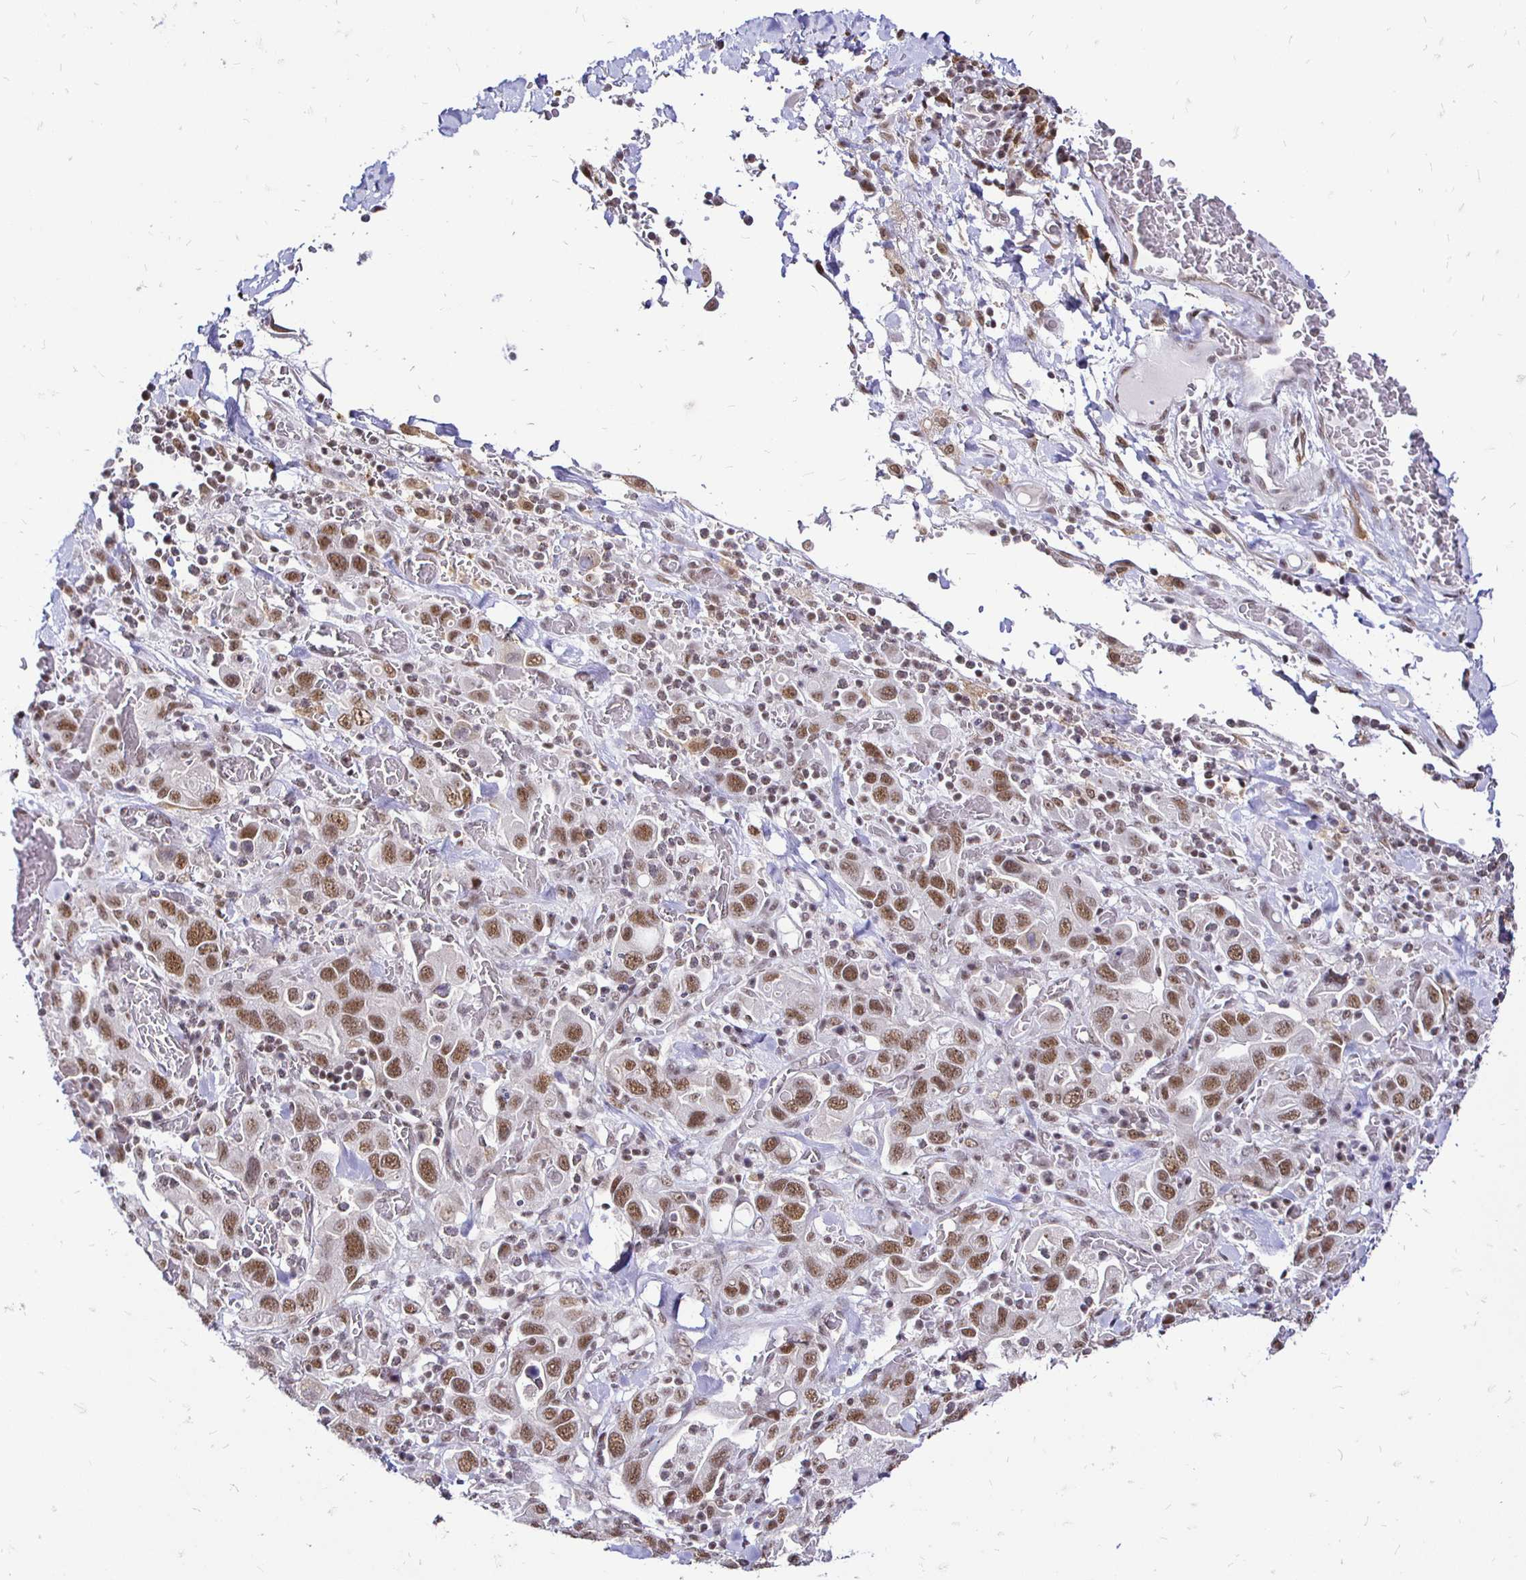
{"staining": {"intensity": "moderate", "quantity": ">75%", "location": "nuclear"}, "tissue": "stomach cancer", "cell_type": "Tumor cells", "image_type": "cancer", "snomed": [{"axis": "morphology", "description": "Adenocarcinoma, NOS"}, {"axis": "topography", "description": "Stomach, upper"}, {"axis": "topography", "description": "Stomach"}], "caption": "This micrograph demonstrates stomach cancer stained with immunohistochemistry (IHC) to label a protein in brown. The nuclear of tumor cells show moderate positivity for the protein. Nuclei are counter-stained blue.", "gene": "SIN3A", "patient": {"sex": "male", "age": 62}}